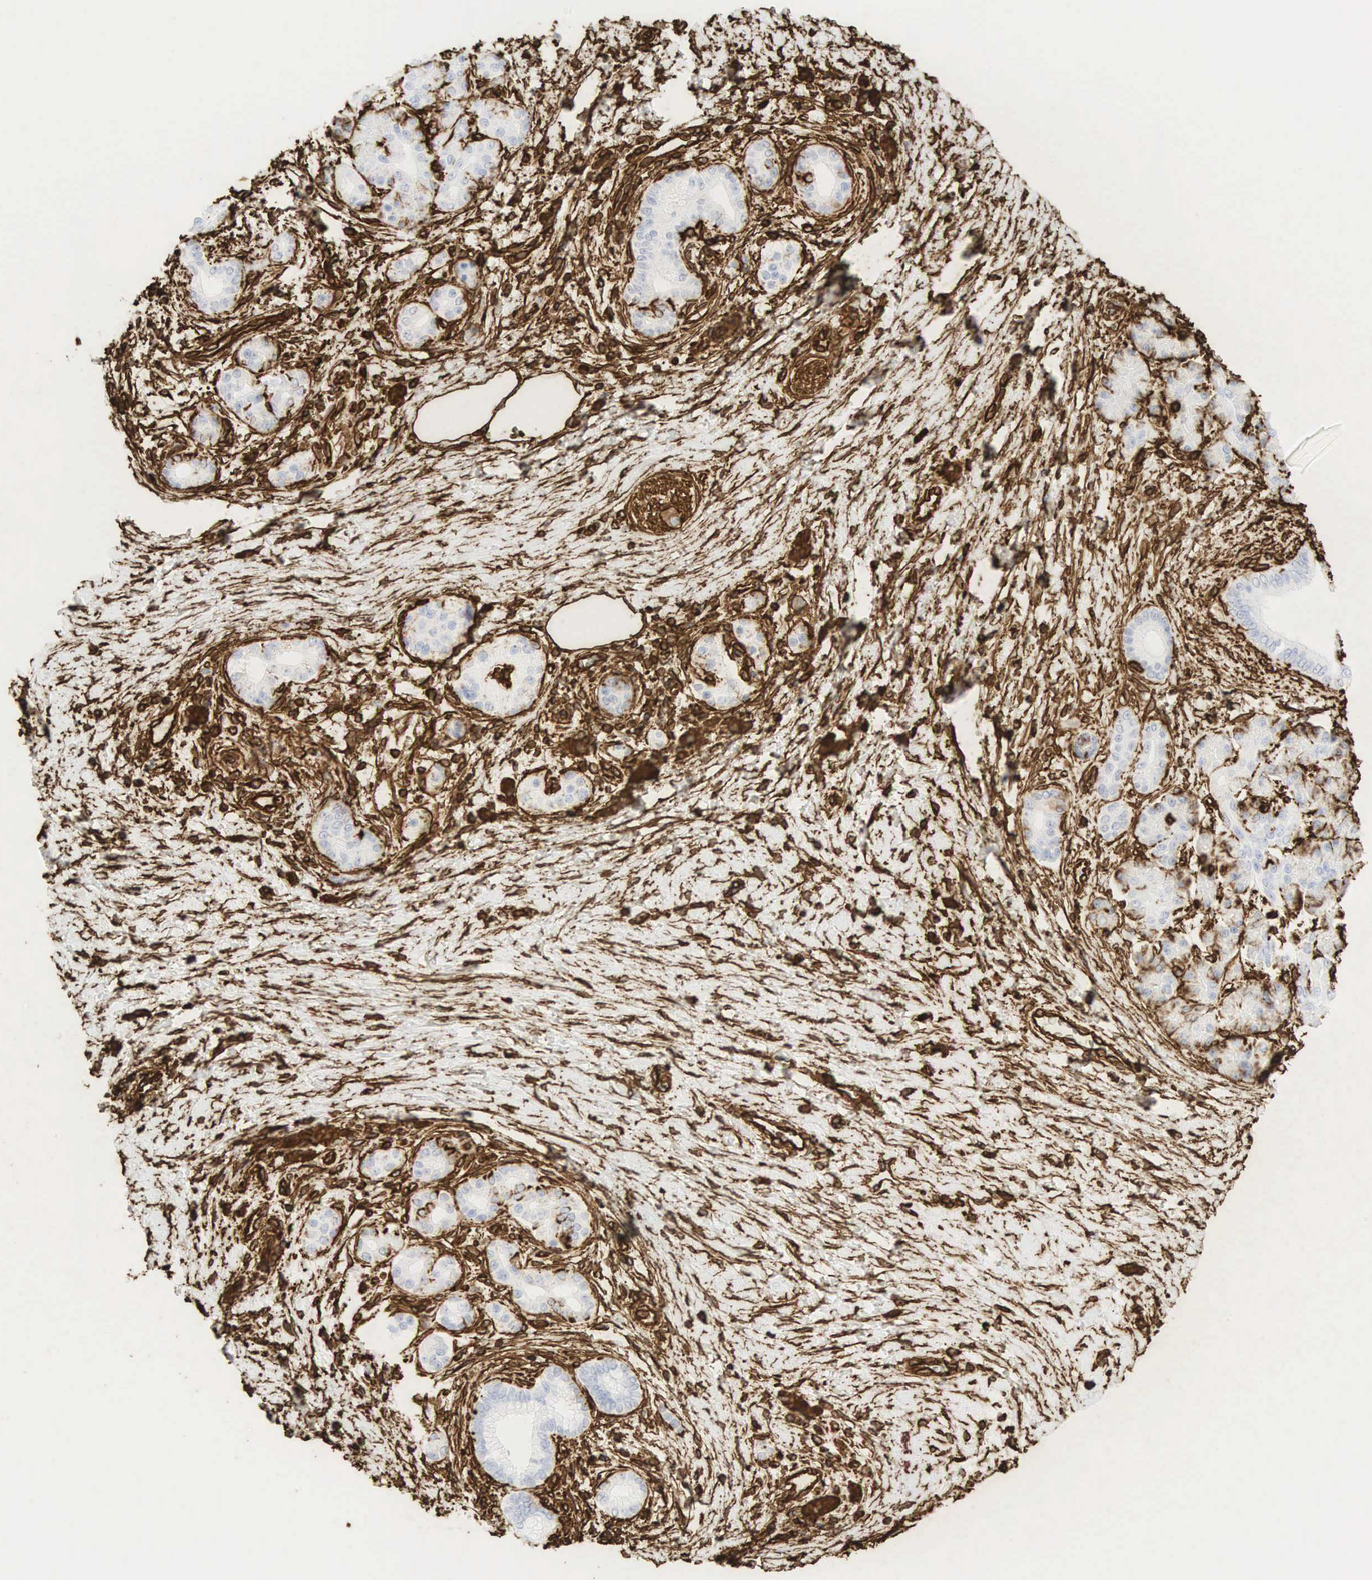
{"staining": {"intensity": "strong", "quantity": "<25%", "location": "cytoplasmic/membranous"}, "tissue": "pancreatic cancer", "cell_type": "Tumor cells", "image_type": "cancer", "snomed": [{"axis": "morphology", "description": "Adenocarcinoma, NOS"}, {"axis": "topography", "description": "Pancreas"}], "caption": "This image demonstrates adenocarcinoma (pancreatic) stained with immunohistochemistry to label a protein in brown. The cytoplasmic/membranous of tumor cells show strong positivity for the protein. Nuclei are counter-stained blue.", "gene": "VIM", "patient": {"sex": "female", "age": 66}}